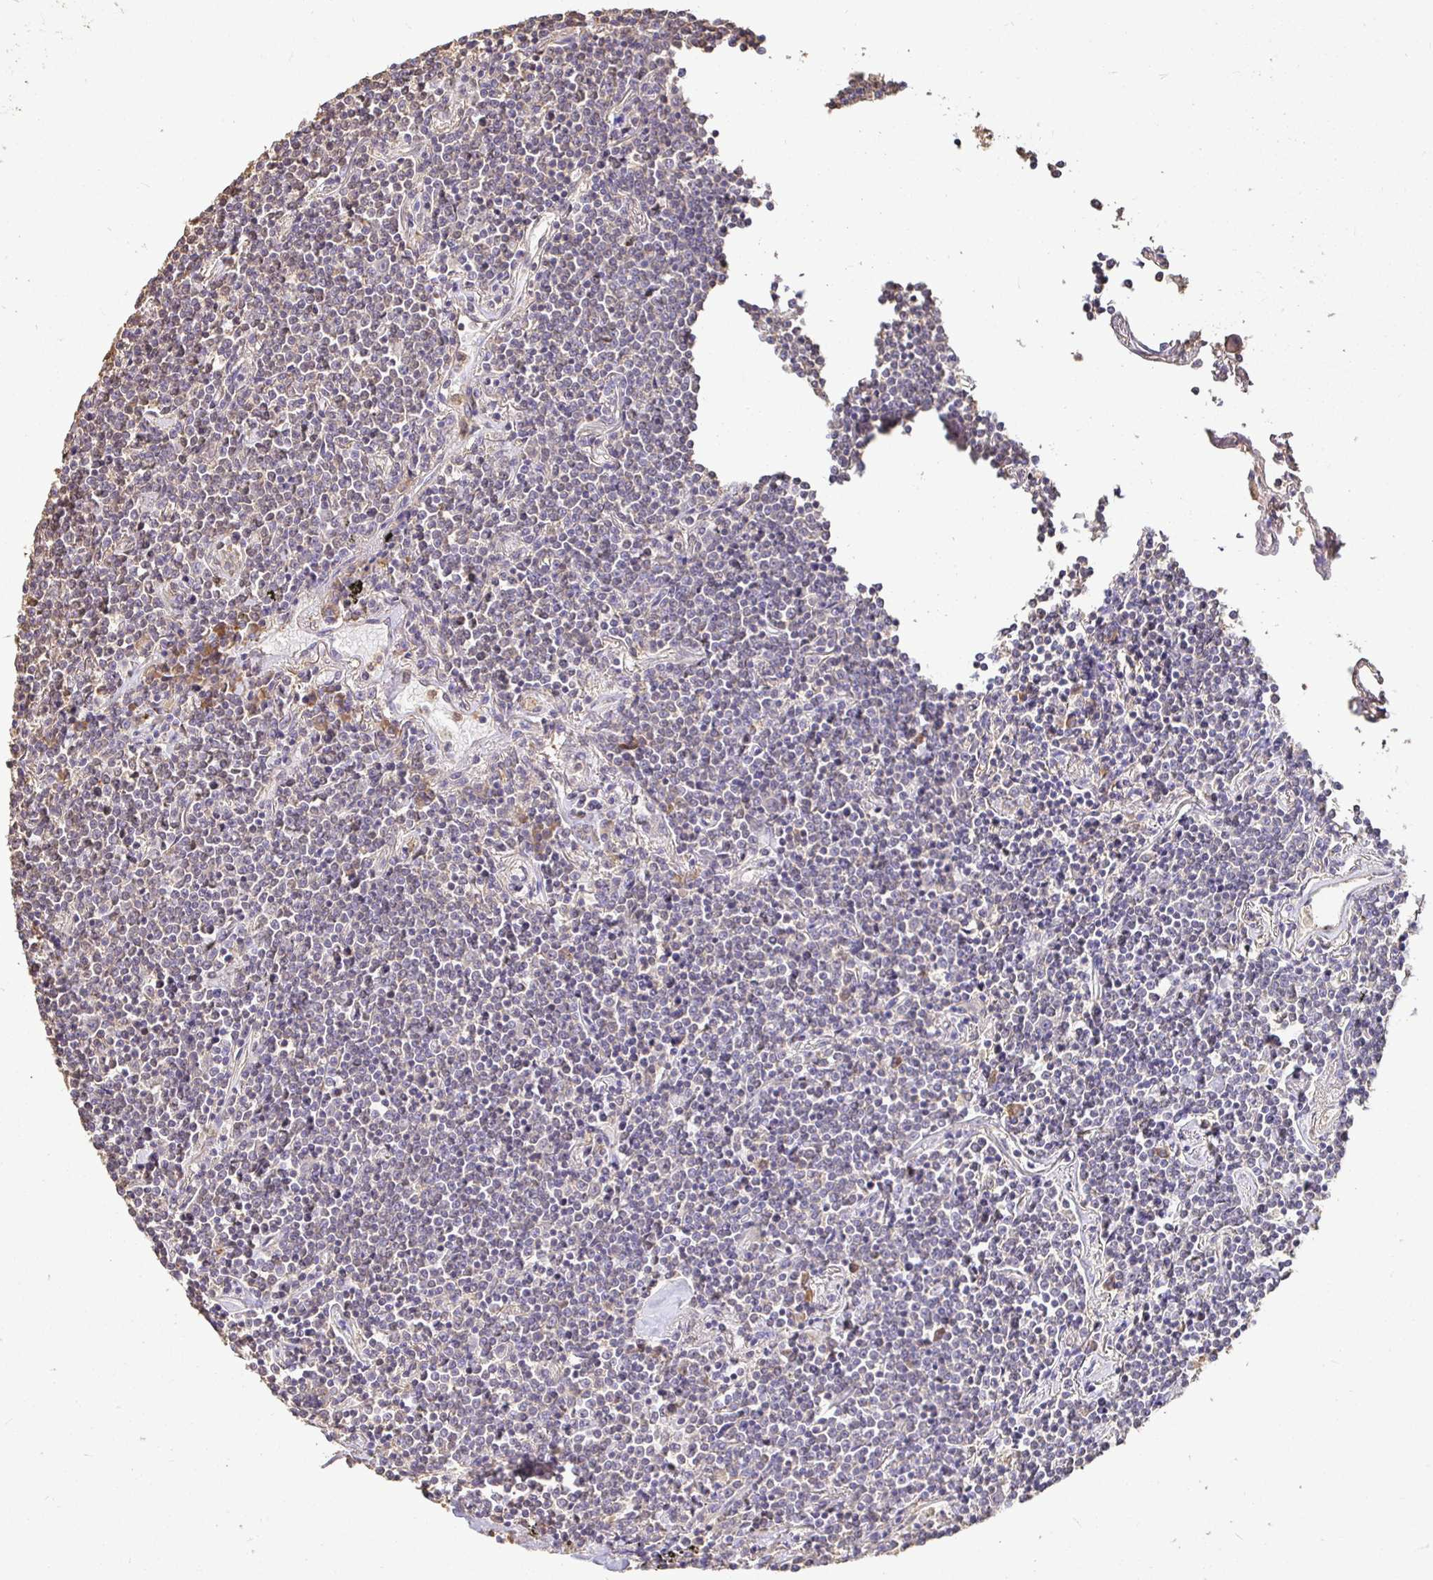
{"staining": {"intensity": "negative", "quantity": "none", "location": "none"}, "tissue": "lymphoma", "cell_type": "Tumor cells", "image_type": "cancer", "snomed": [{"axis": "morphology", "description": "Malignant lymphoma, non-Hodgkin's type, Low grade"}, {"axis": "topography", "description": "Lung"}], "caption": "This image is of lymphoma stained with immunohistochemistry (IHC) to label a protein in brown with the nuclei are counter-stained blue. There is no positivity in tumor cells.", "gene": "MAPK8IP3", "patient": {"sex": "female", "age": 71}}